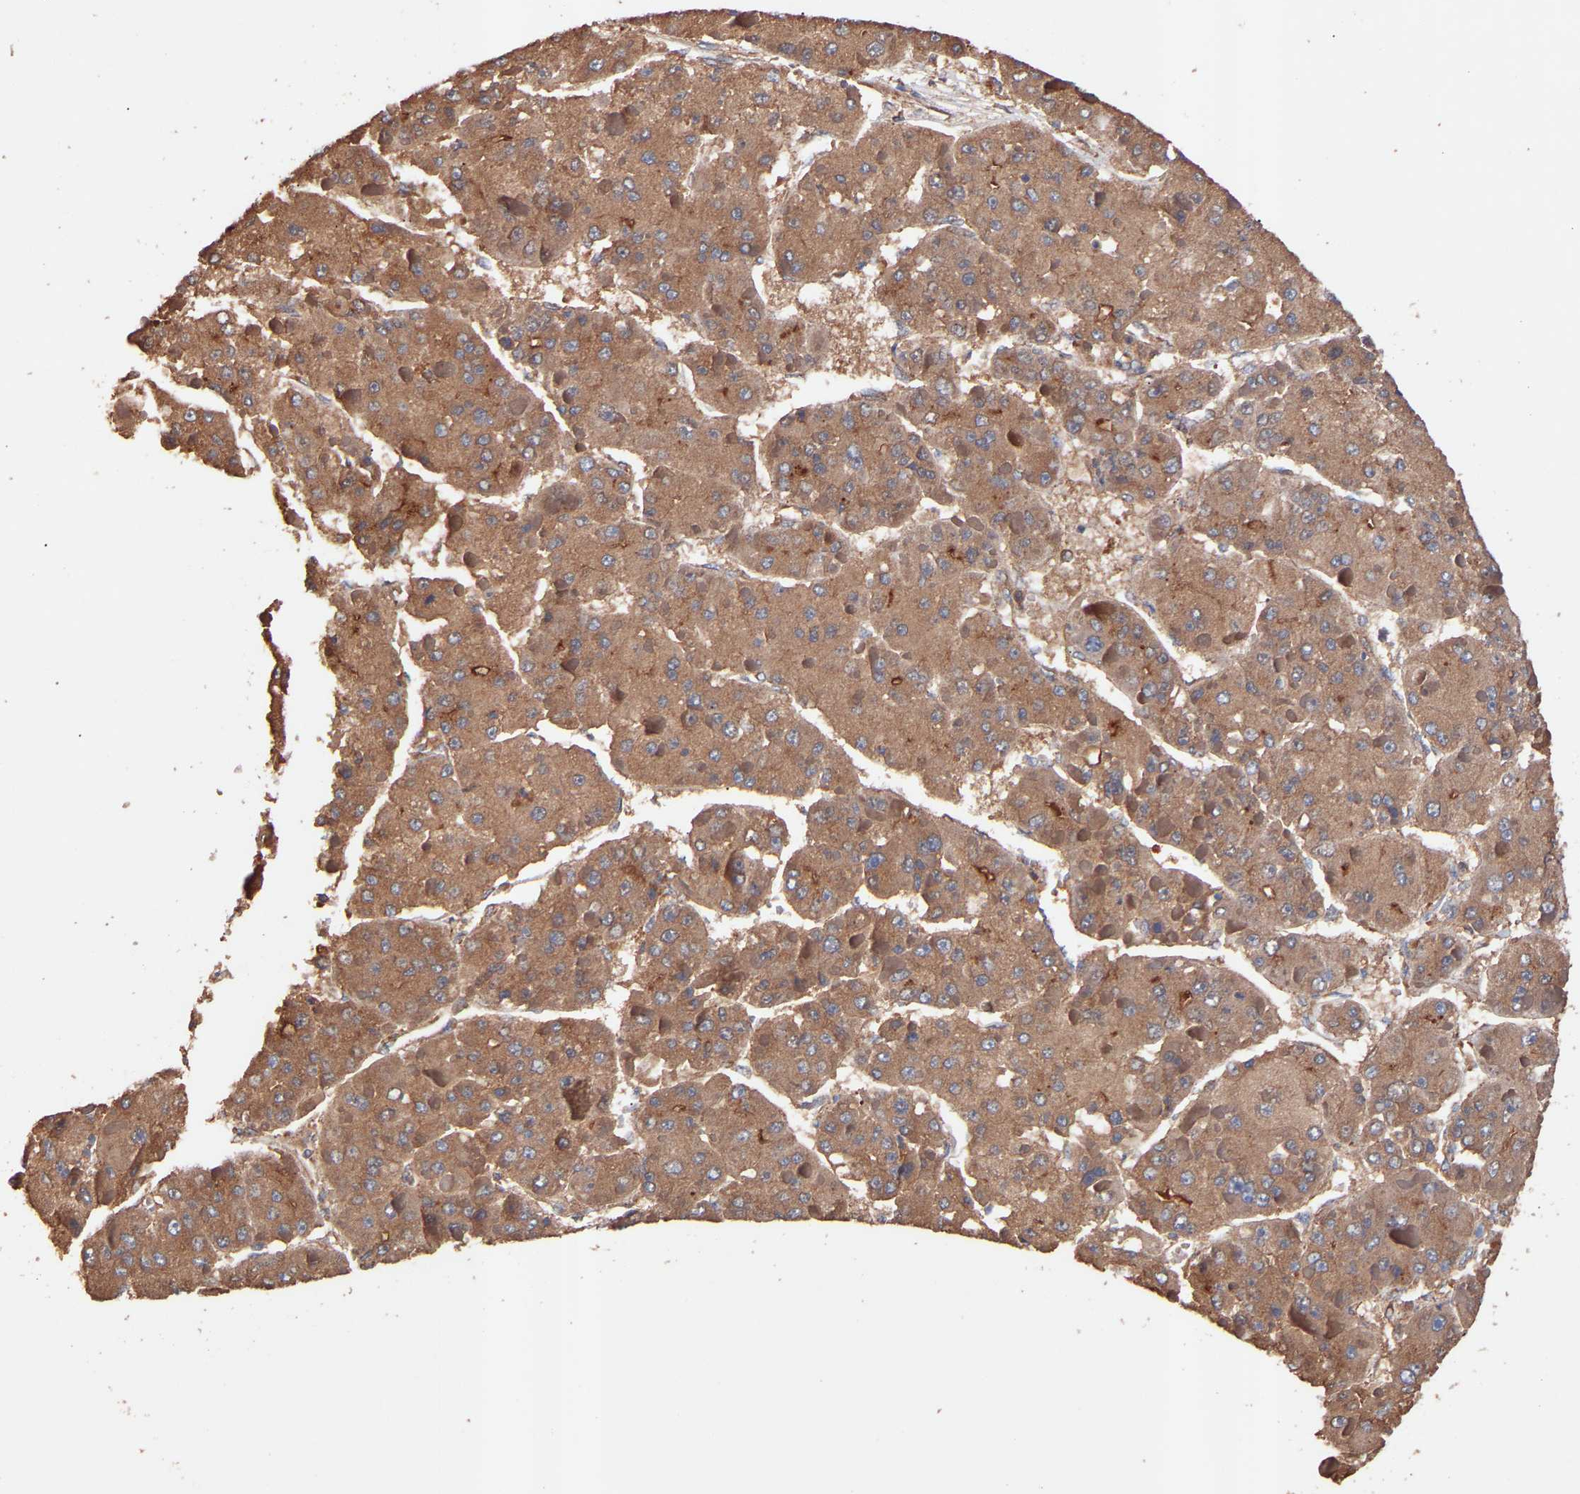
{"staining": {"intensity": "moderate", "quantity": ">75%", "location": "cytoplasmic/membranous"}, "tissue": "liver cancer", "cell_type": "Tumor cells", "image_type": "cancer", "snomed": [{"axis": "morphology", "description": "Carcinoma, Hepatocellular, NOS"}, {"axis": "topography", "description": "Liver"}], "caption": "A micrograph of liver cancer (hepatocellular carcinoma) stained for a protein demonstrates moderate cytoplasmic/membranous brown staining in tumor cells.", "gene": "TMEM268", "patient": {"sex": "female", "age": 73}}